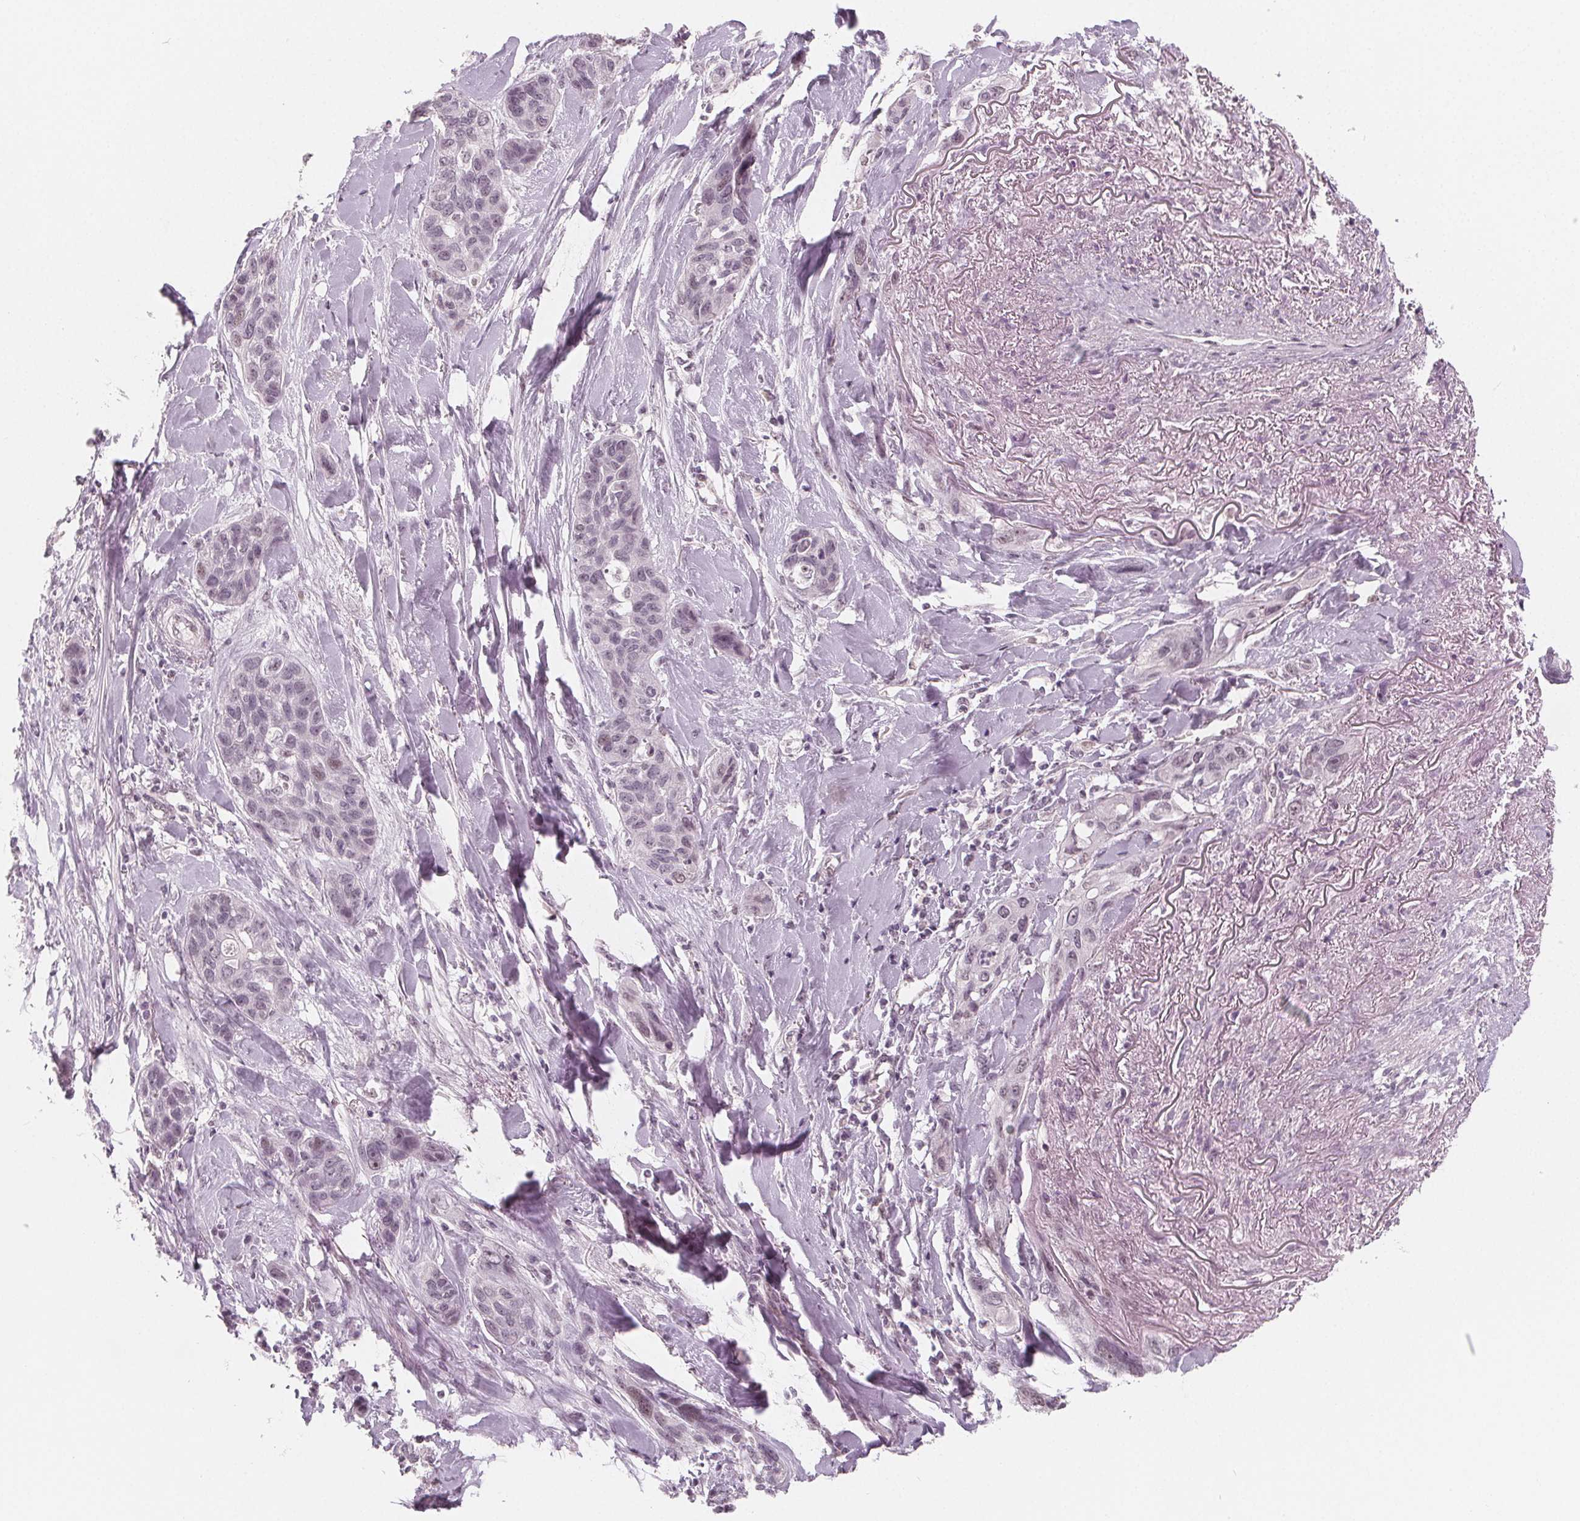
{"staining": {"intensity": "negative", "quantity": "none", "location": "none"}, "tissue": "lung cancer", "cell_type": "Tumor cells", "image_type": "cancer", "snomed": [{"axis": "morphology", "description": "Squamous cell carcinoma, NOS"}, {"axis": "topography", "description": "Lung"}], "caption": "Tumor cells are negative for protein expression in human lung squamous cell carcinoma. (Brightfield microscopy of DAB IHC at high magnification).", "gene": "NUP210L", "patient": {"sex": "female", "age": 70}}